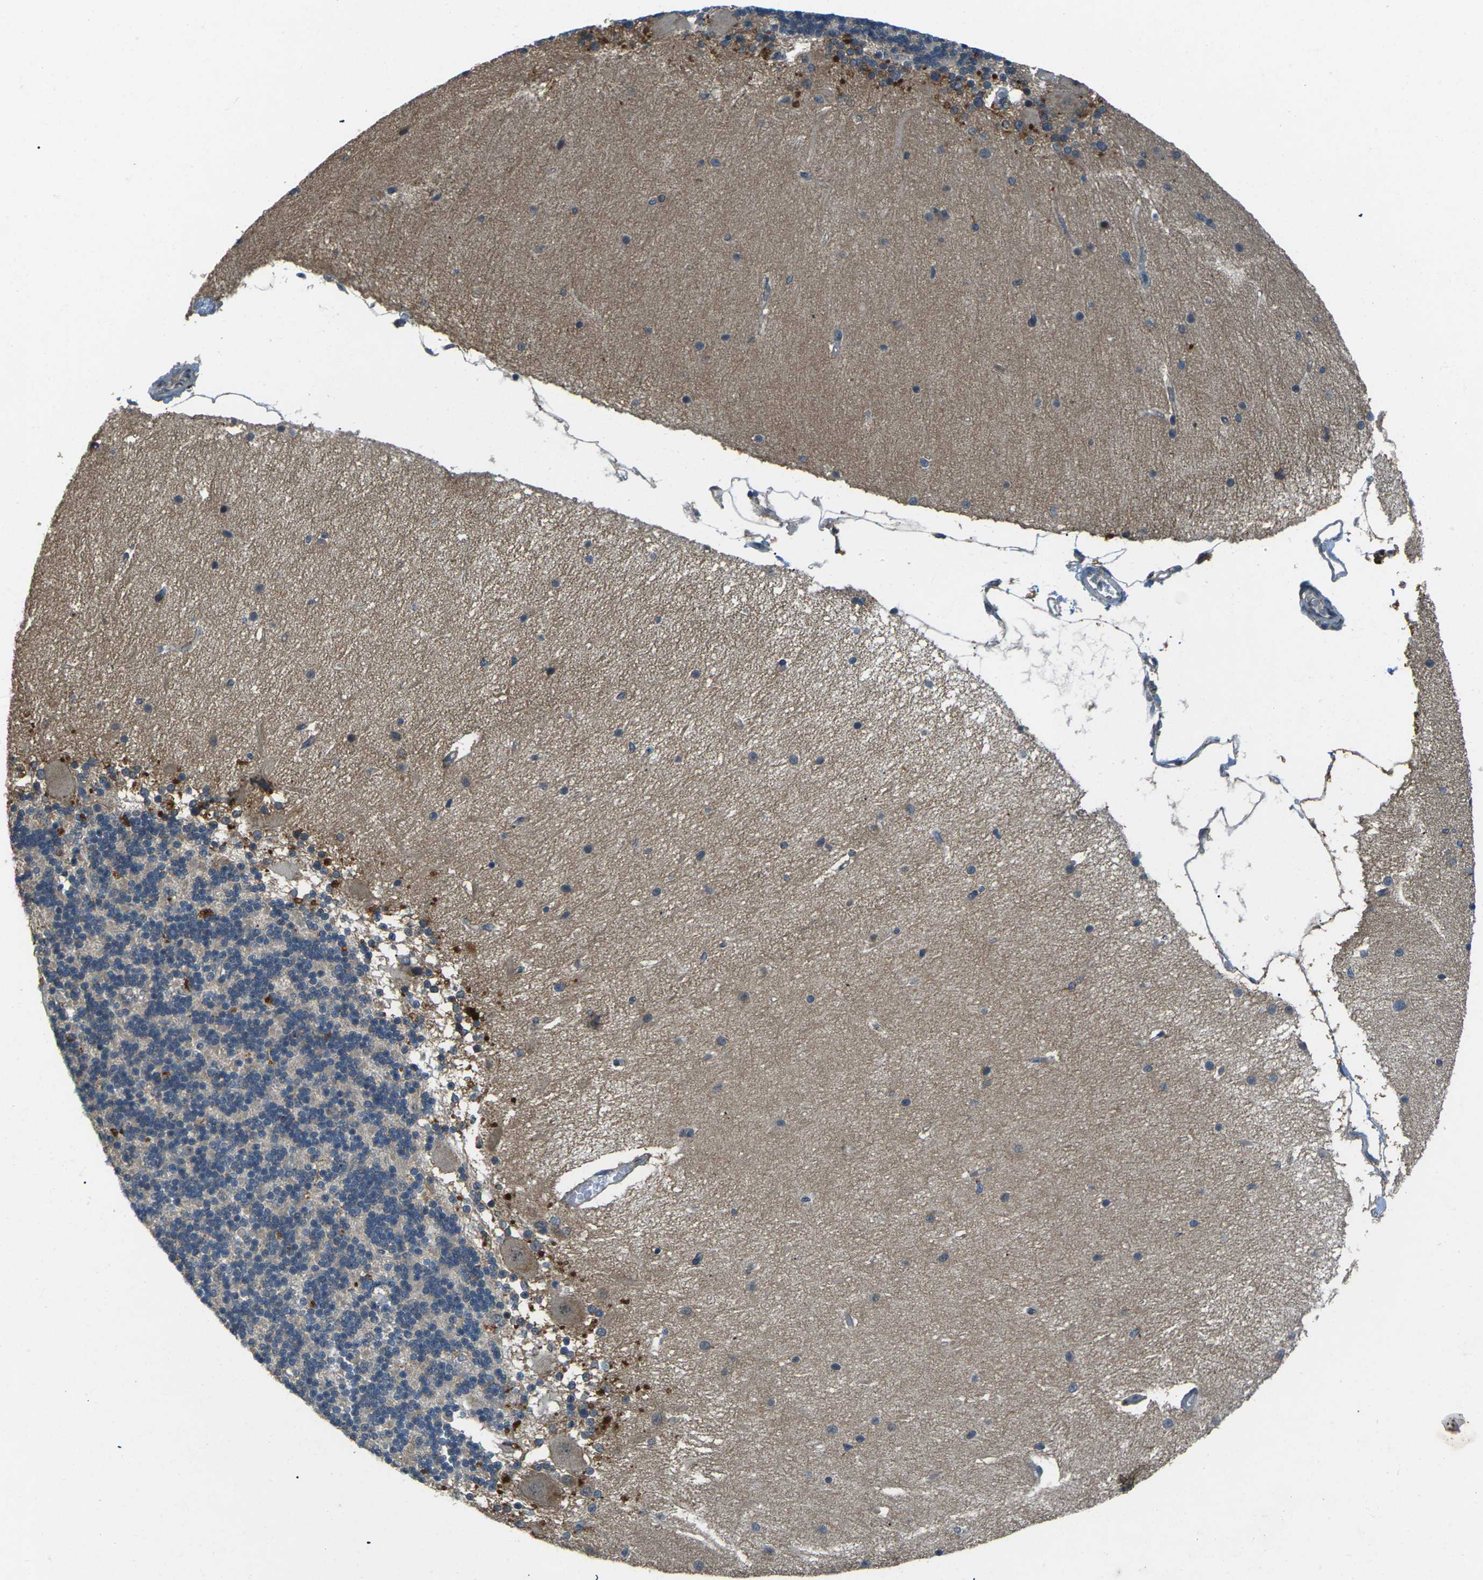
{"staining": {"intensity": "weak", "quantity": "25%-75%", "location": "cytoplasmic/membranous"}, "tissue": "cerebellum", "cell_type": "Cells in granular layer", "image_type": "normal", "snomed": [{"axis": "morphology", "description": "Normal tissue, NOS"}, {"axis": "topography", "description": "Cerebellum"}], "caption": "Immunohistochemical staining of unremarkable cerebellum demonstrates low levels of weak cytoplasmic/membranous staining in approximately 25%-75% of cells in granular layer.", "gene": "SLC31A2", "patient": {"sex": "female", "age": 54}}